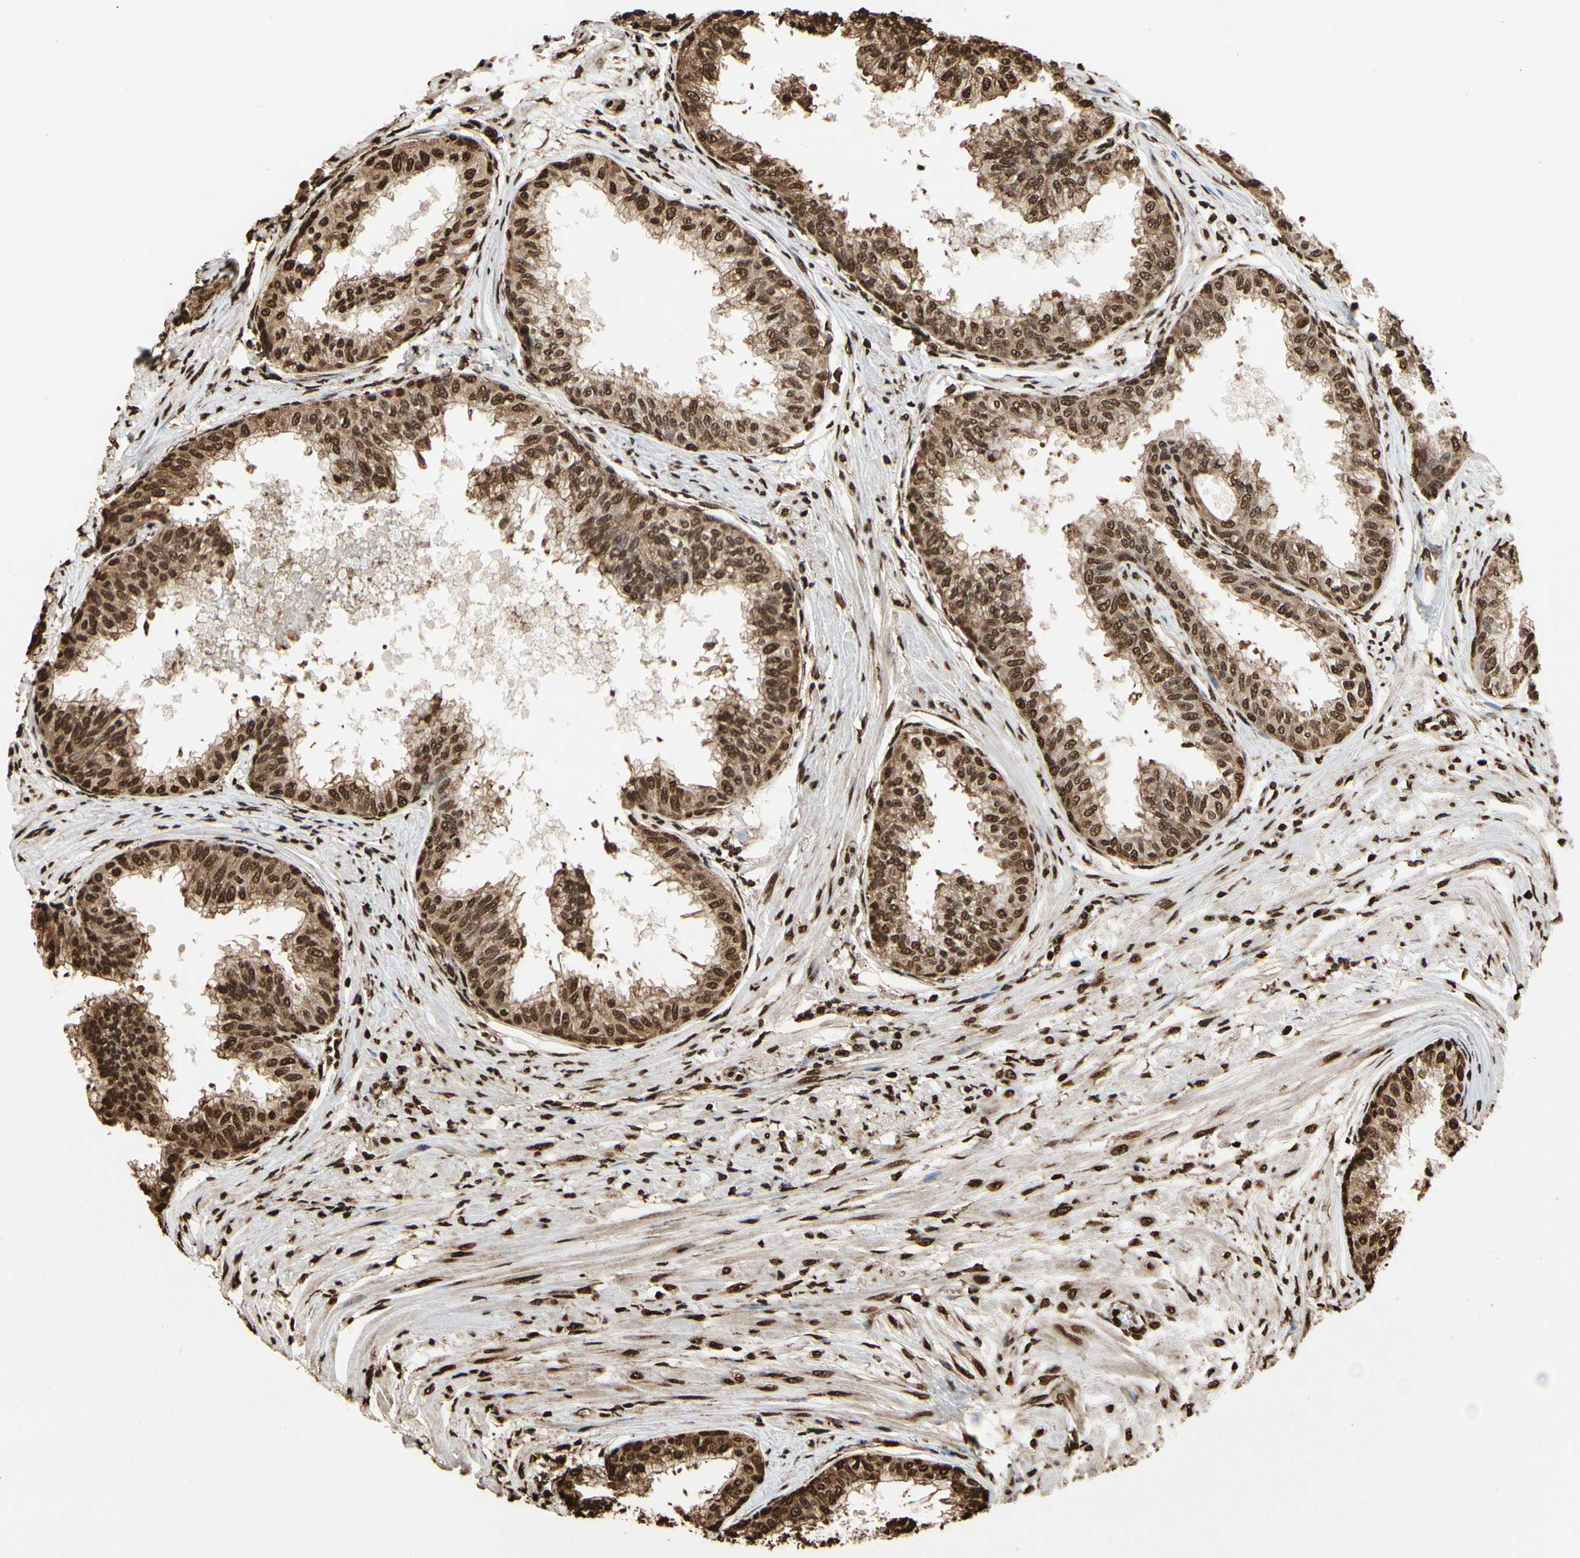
{"staining": {"intensity": "strong", "quantity": ">75%", "location": "cytoplasmic/membranous,nuclear"}, "tissue": "prostate", "cell_type": "Glandular cells", "image_type": "normal", "snomed": [{"axis": "morphology", "description": "Normal tissue, NOS"}, {"axis": "topography", "description": "Prostate"}, {"axis": "topography", "description": "Seminal veicle"}], "caption": "Immunohistochemical staining of unremarkable prostate shows >75% levels of strong cytoplasmic/membranous,nuclear protein staining in approximately >75% of glandular cells.", "gene": "HNRNPK", "patient": {"sex": "male", "age": 60}}